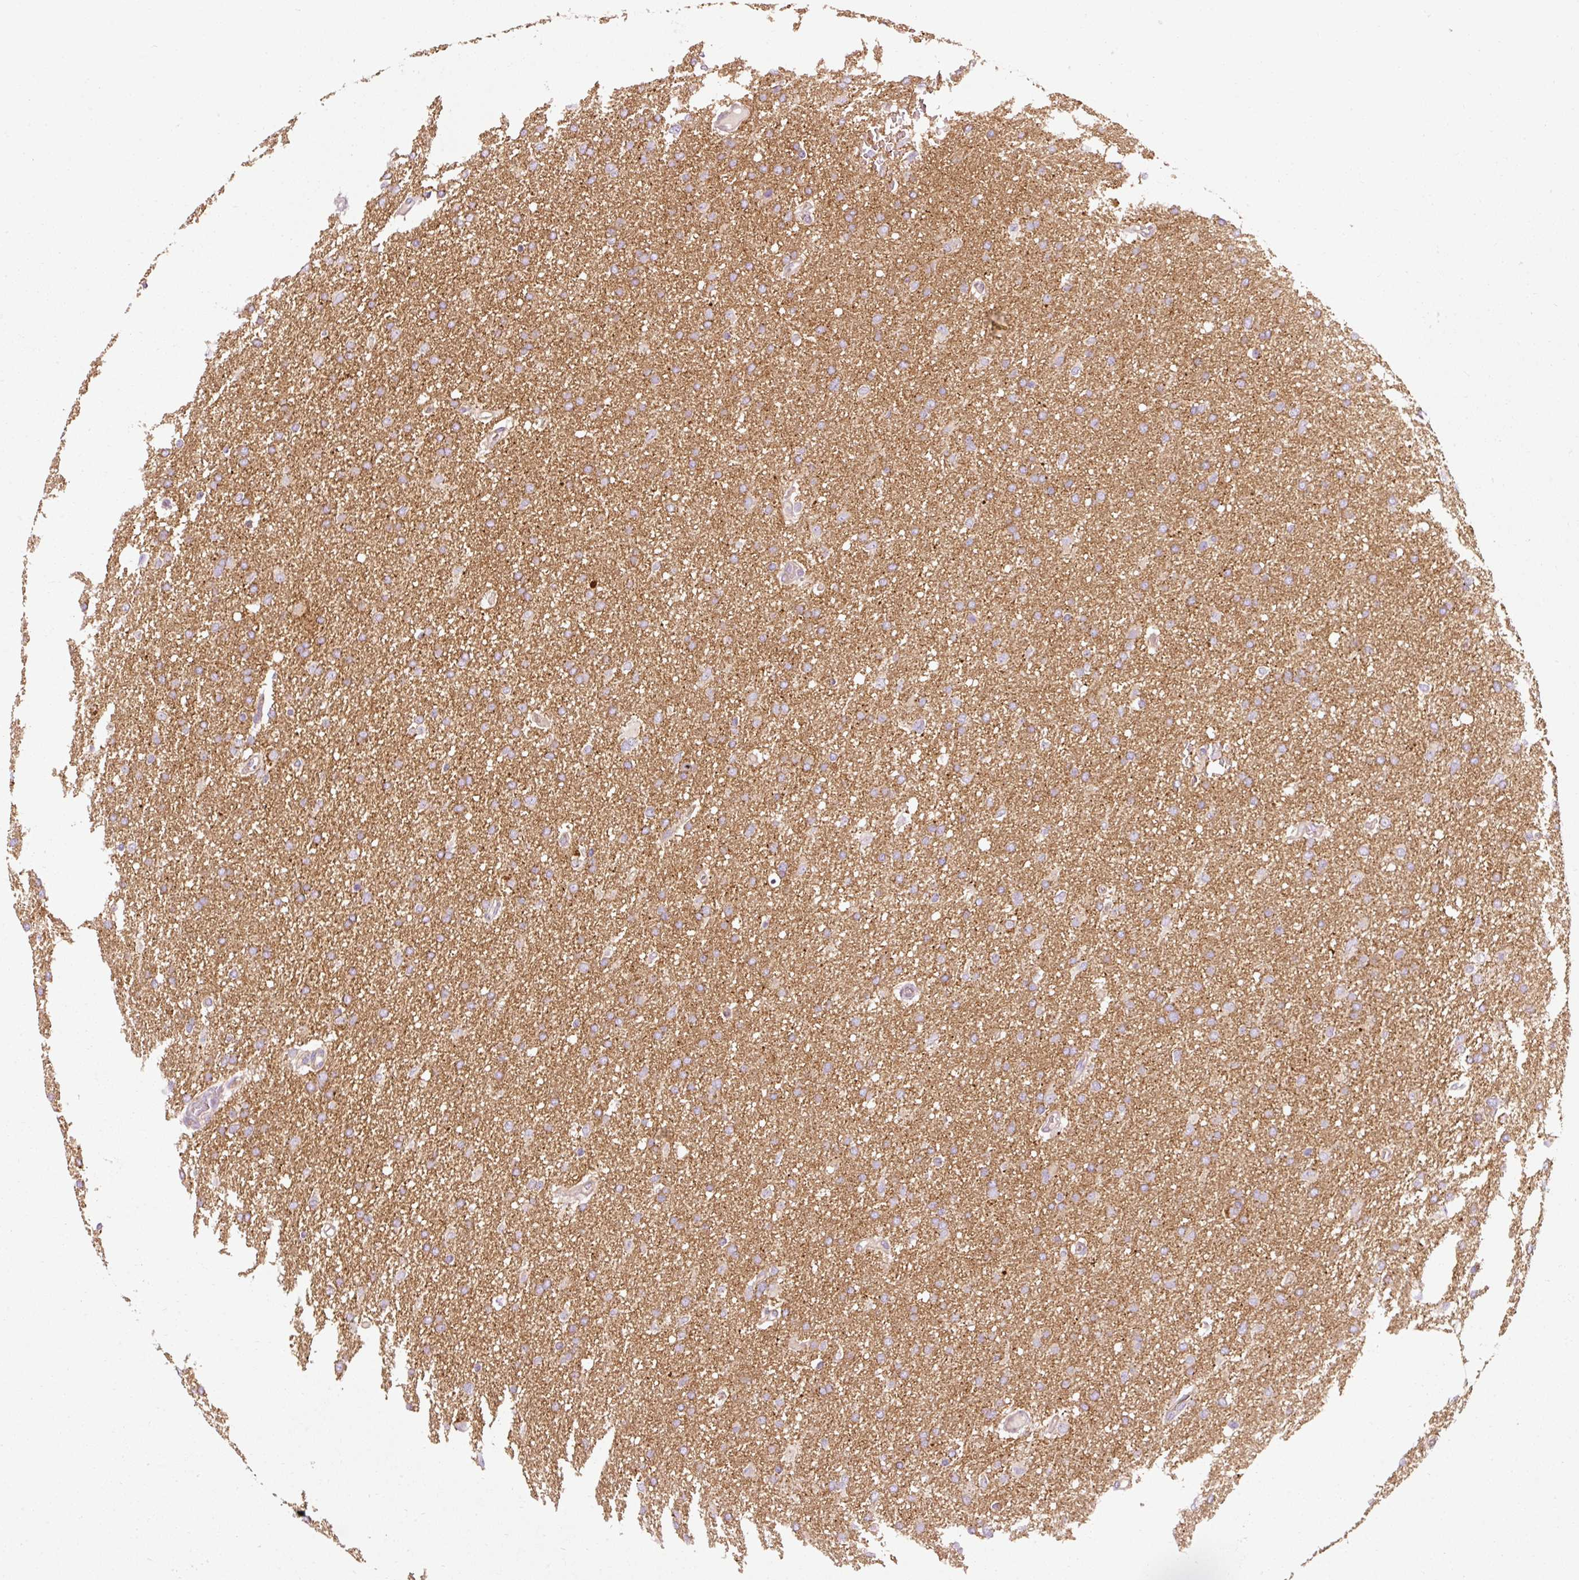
{"staining": {"intensity": "negative", "quantity": "none", "location": "none"}, "tissue": "glioma", "cell_type": "Tumor cells", "image_type": "cancer", "snomed": [{"axis": "morphology", "description": "Glioma, malignant, High grade"}, {"axis": "topography", "description": "Cerebral cortex"}], "caption": "Immunohistochemistry of malignant glioma (high-grade) displays no expression in tumor cells.", "gene": "NAPA", "patient": {"sex": "female", "age": 36}}